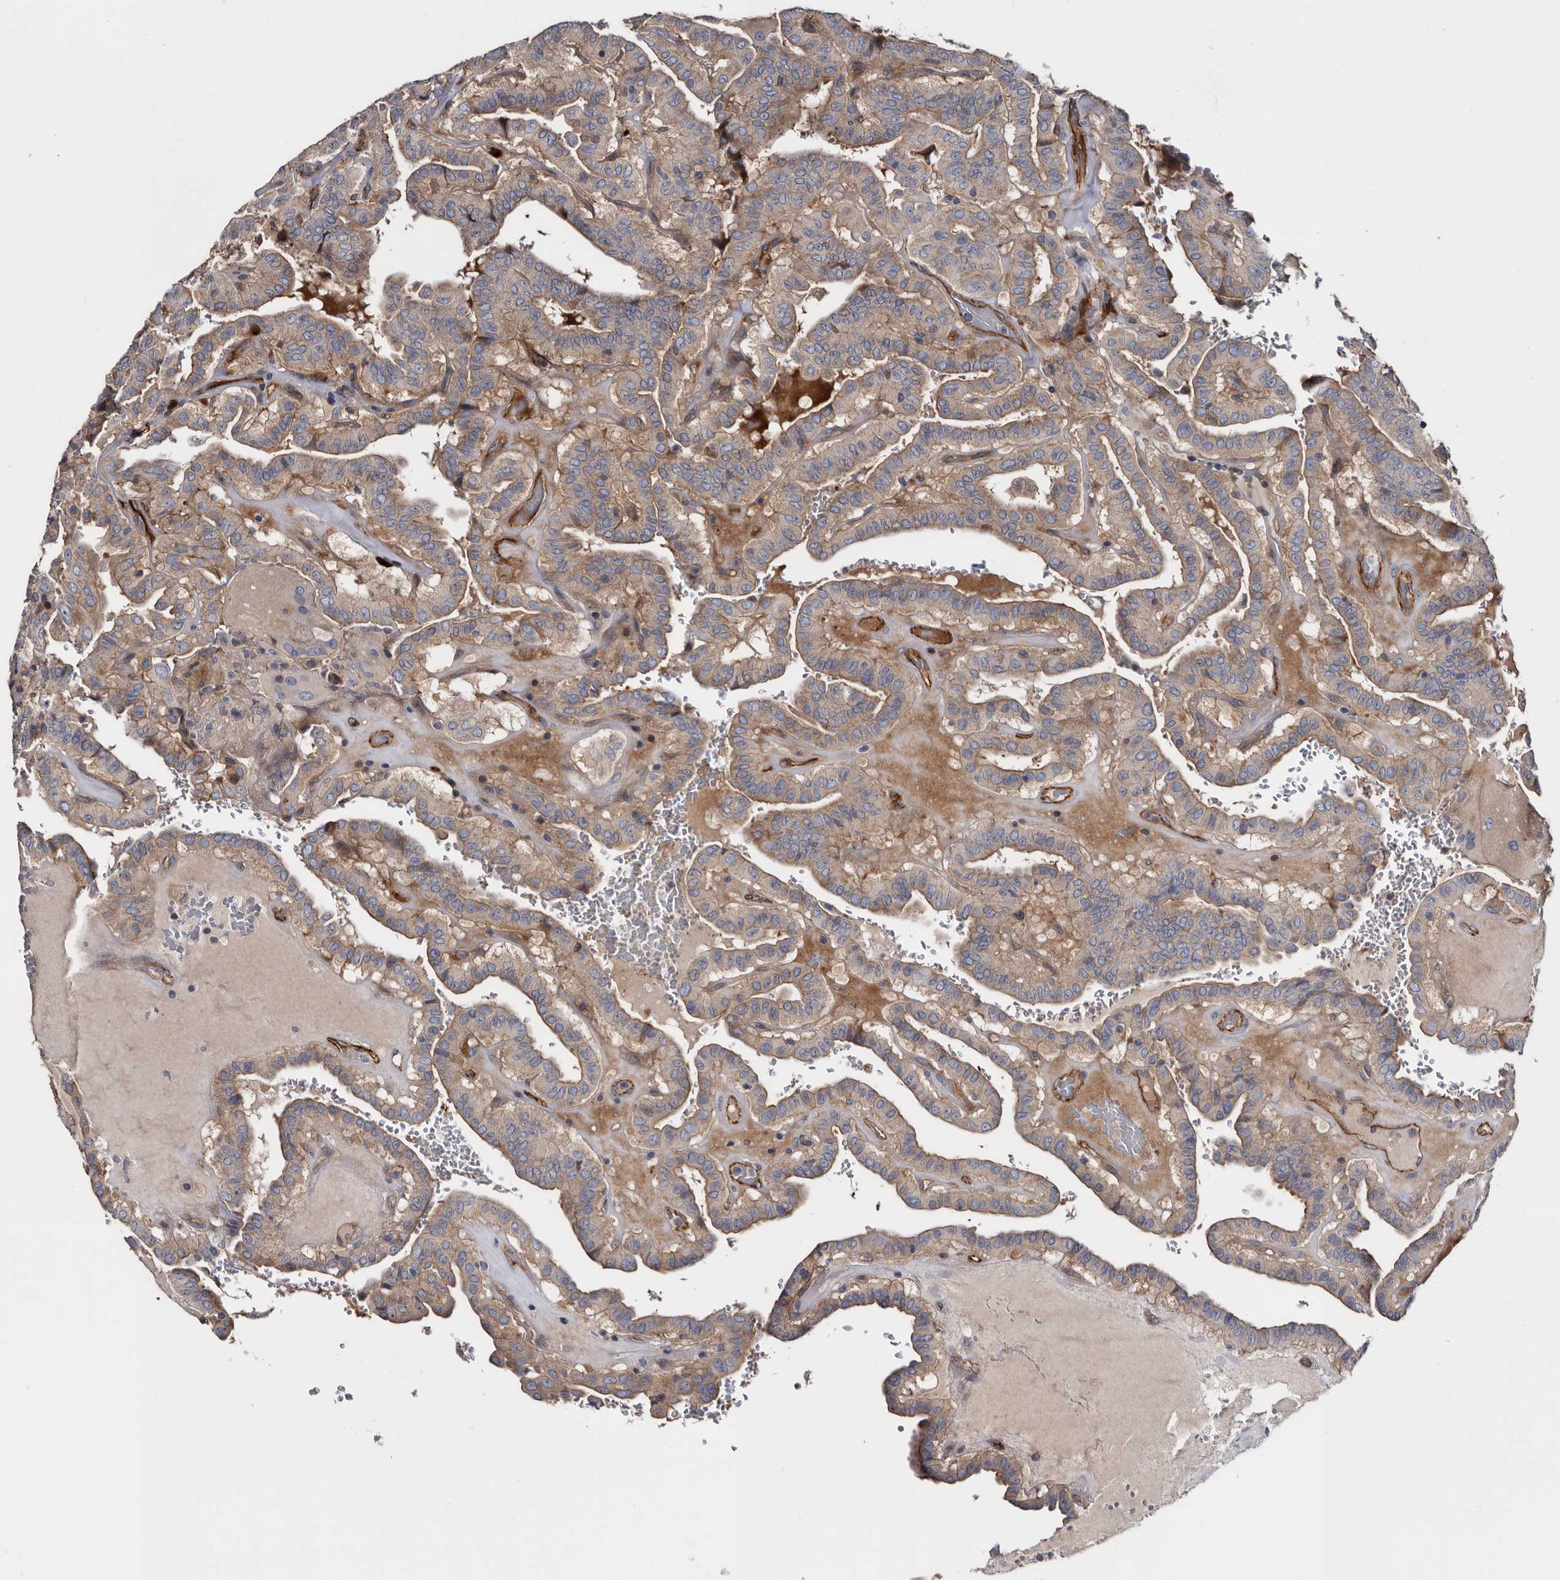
{"staining": {"intensity": "moderate", "quantity": ">75%", "location": "cytoplasmic/membranous"}, "tissue": "thyroid cancer", "cell_type": "Tumor cells", "image_type": "cancer", "snomed": [{"axis": "morphology", "description": "Papillary adenocarcinoma, NOS"}, {"axis": "topography", "description": "Thyroid gland"}], "caption": "This micrograph displays IHC staining of thyroid papillary adenocarcinoma, with medium moderate cytoplasmic/membranous positivity in approximately >75% of tumor cells.", "gene": "TSPAN17", "patient": {"sex": "male", "age": 77}}